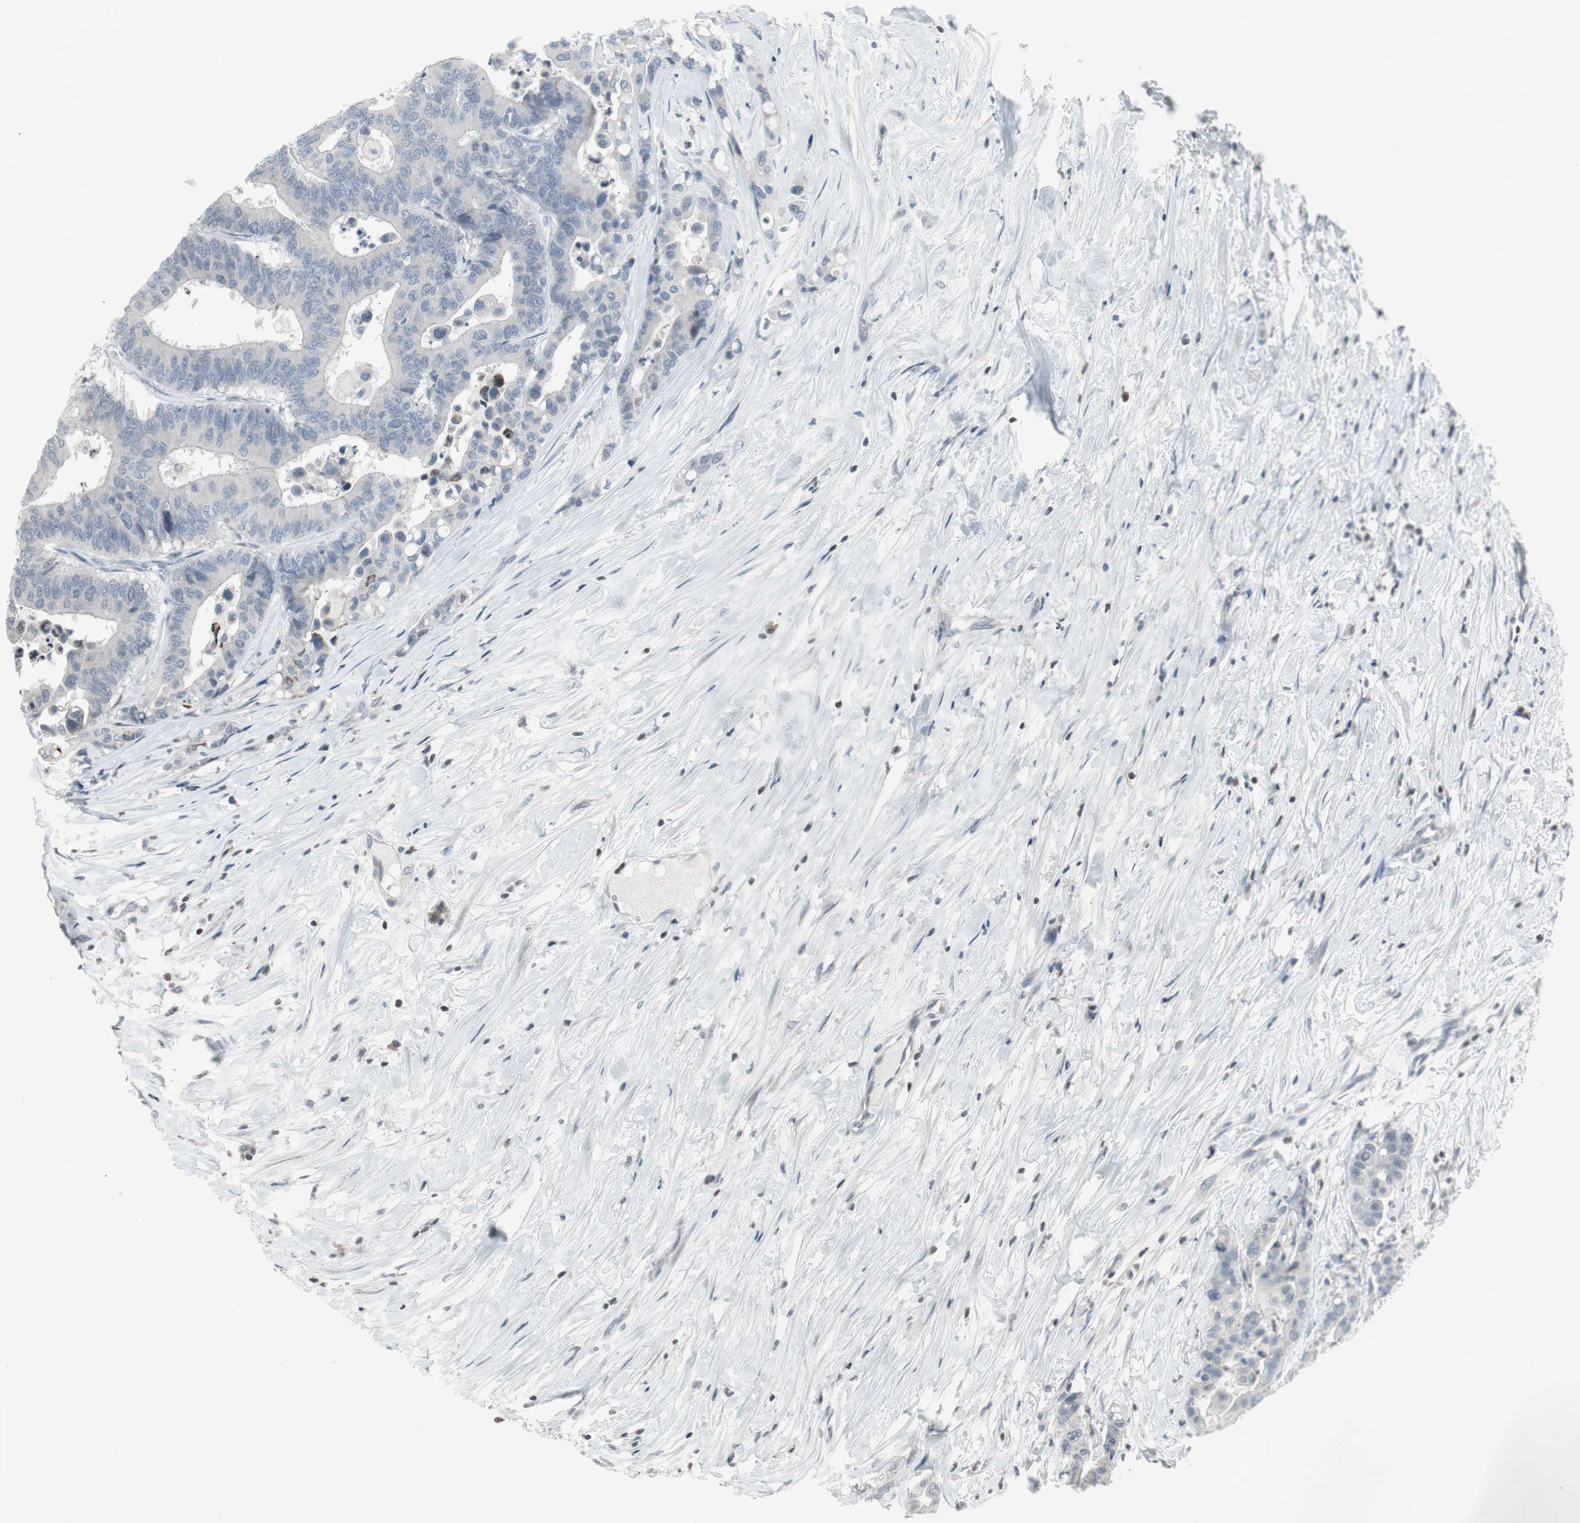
{"staining": {"intensity": "negative", "quantity": "none", "location": "none"}, "tissue": "colorectal cancer", "cell_type": "Tumor cells", "image_type": "cancer", "snomed": [{"axis": "morphology", "description": "Normal tissue, NOS"}, {"axis": "morphology", "description": "Adenocarcinoma, NOS"}, {"axis": "topography", "description": "Colon"}], "caption": "This is a histopathology image of immunohistochemistry (IHC) staining of colorectal cancer, which shows no expression in tumor cells.", "gene": "ARG2", "patient": {"sex": "male", "age": 82}}